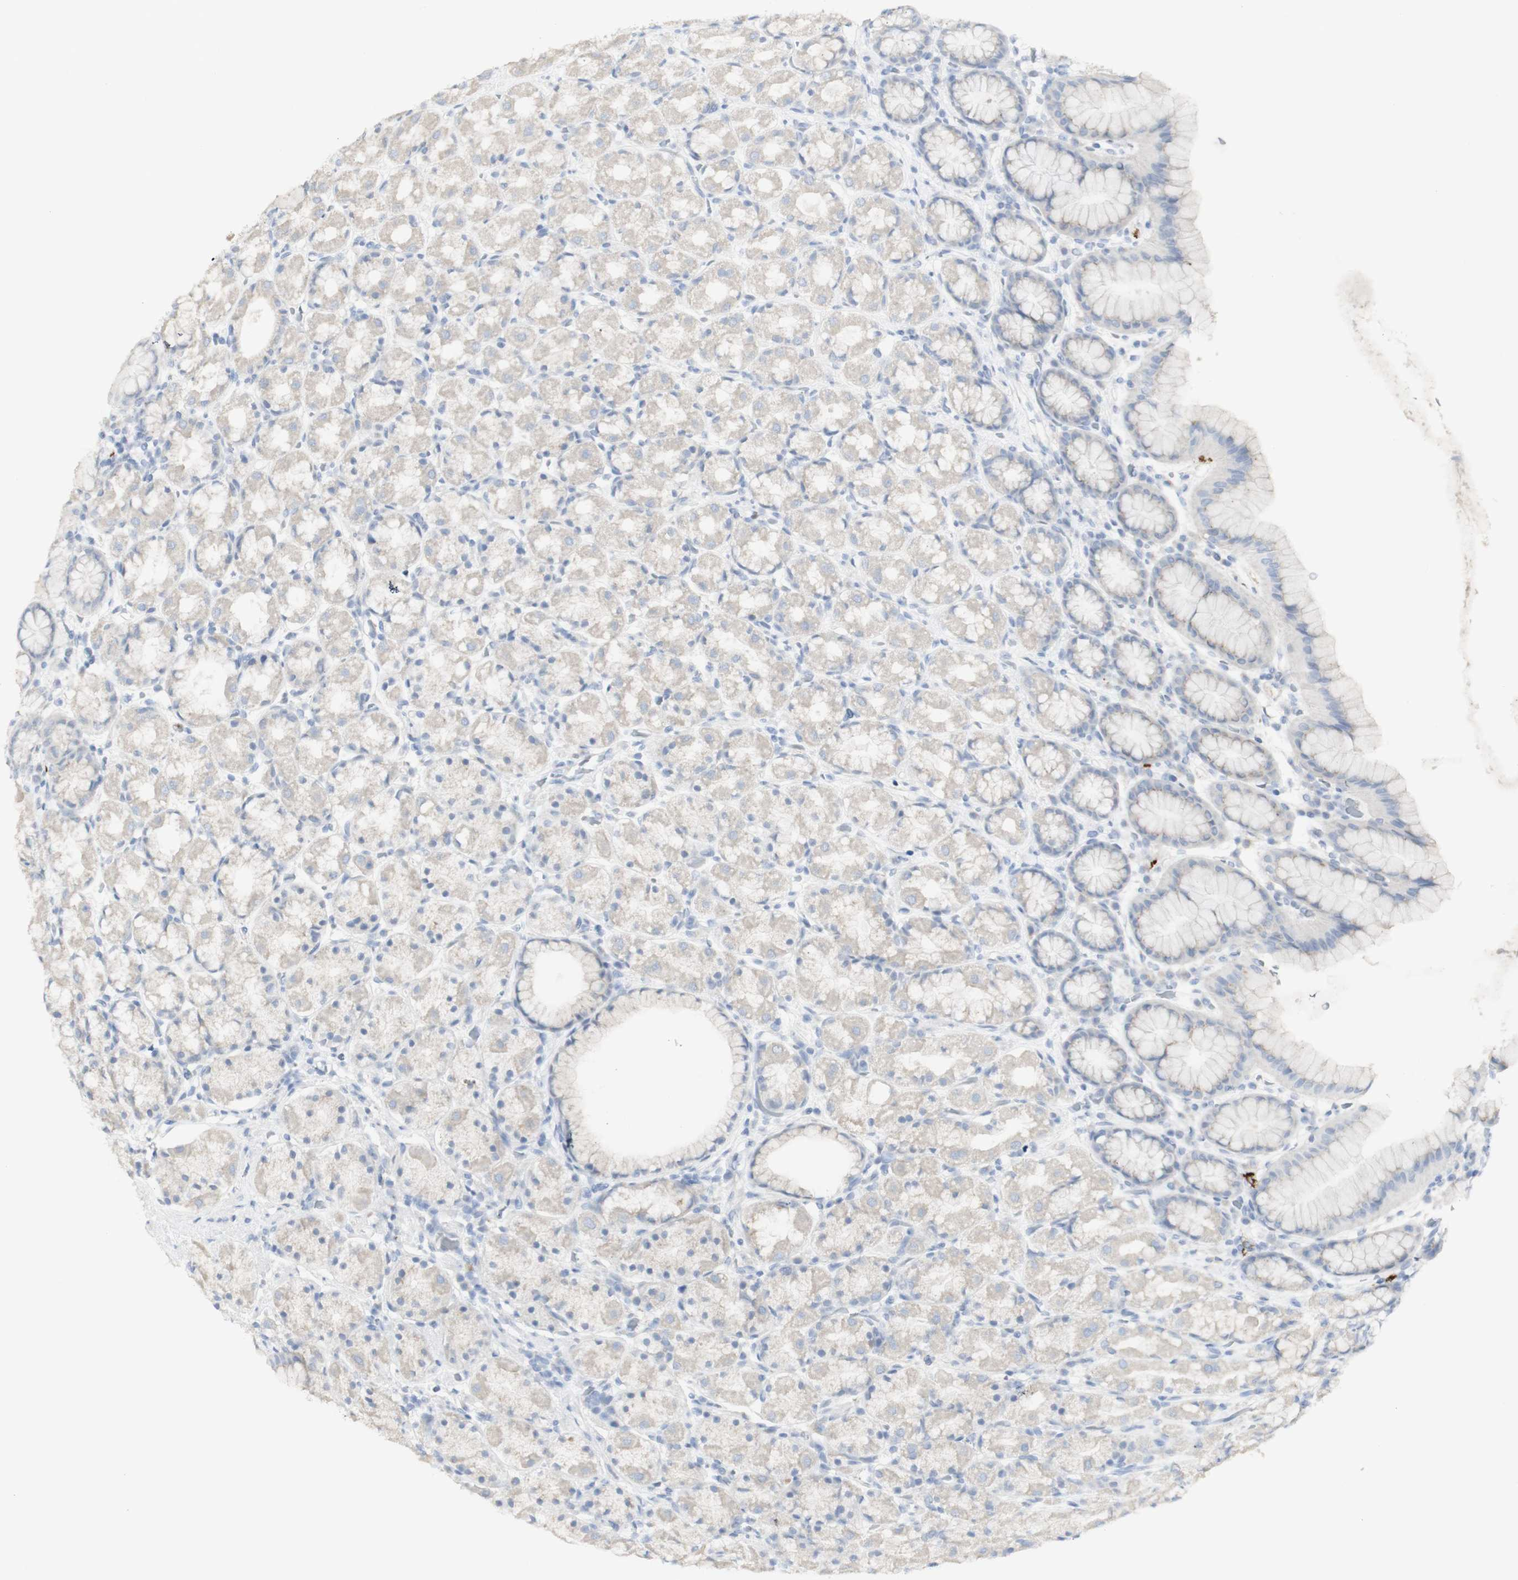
{"staining": {"intensity": "negative", "quantity": "none", "location": "none"}, "tissue": "stomach", "cell_type": "Glandular cells", "image_type": "normal", "snomed": [{"axis": "morphology", "description": "Normal tissue, NOS"}, {"axis": "topography", "description": "Stomach, upper"}], "caption": "The micrograph demonstrates no staining of glandular cells in normal stomach. (Stains: DAB IHC with hematoxylin counter stain, Microscopy: brightfield microscopy at high magnification).", "gene": "CD207", "patient": {"sex": "male", "age": 68}}